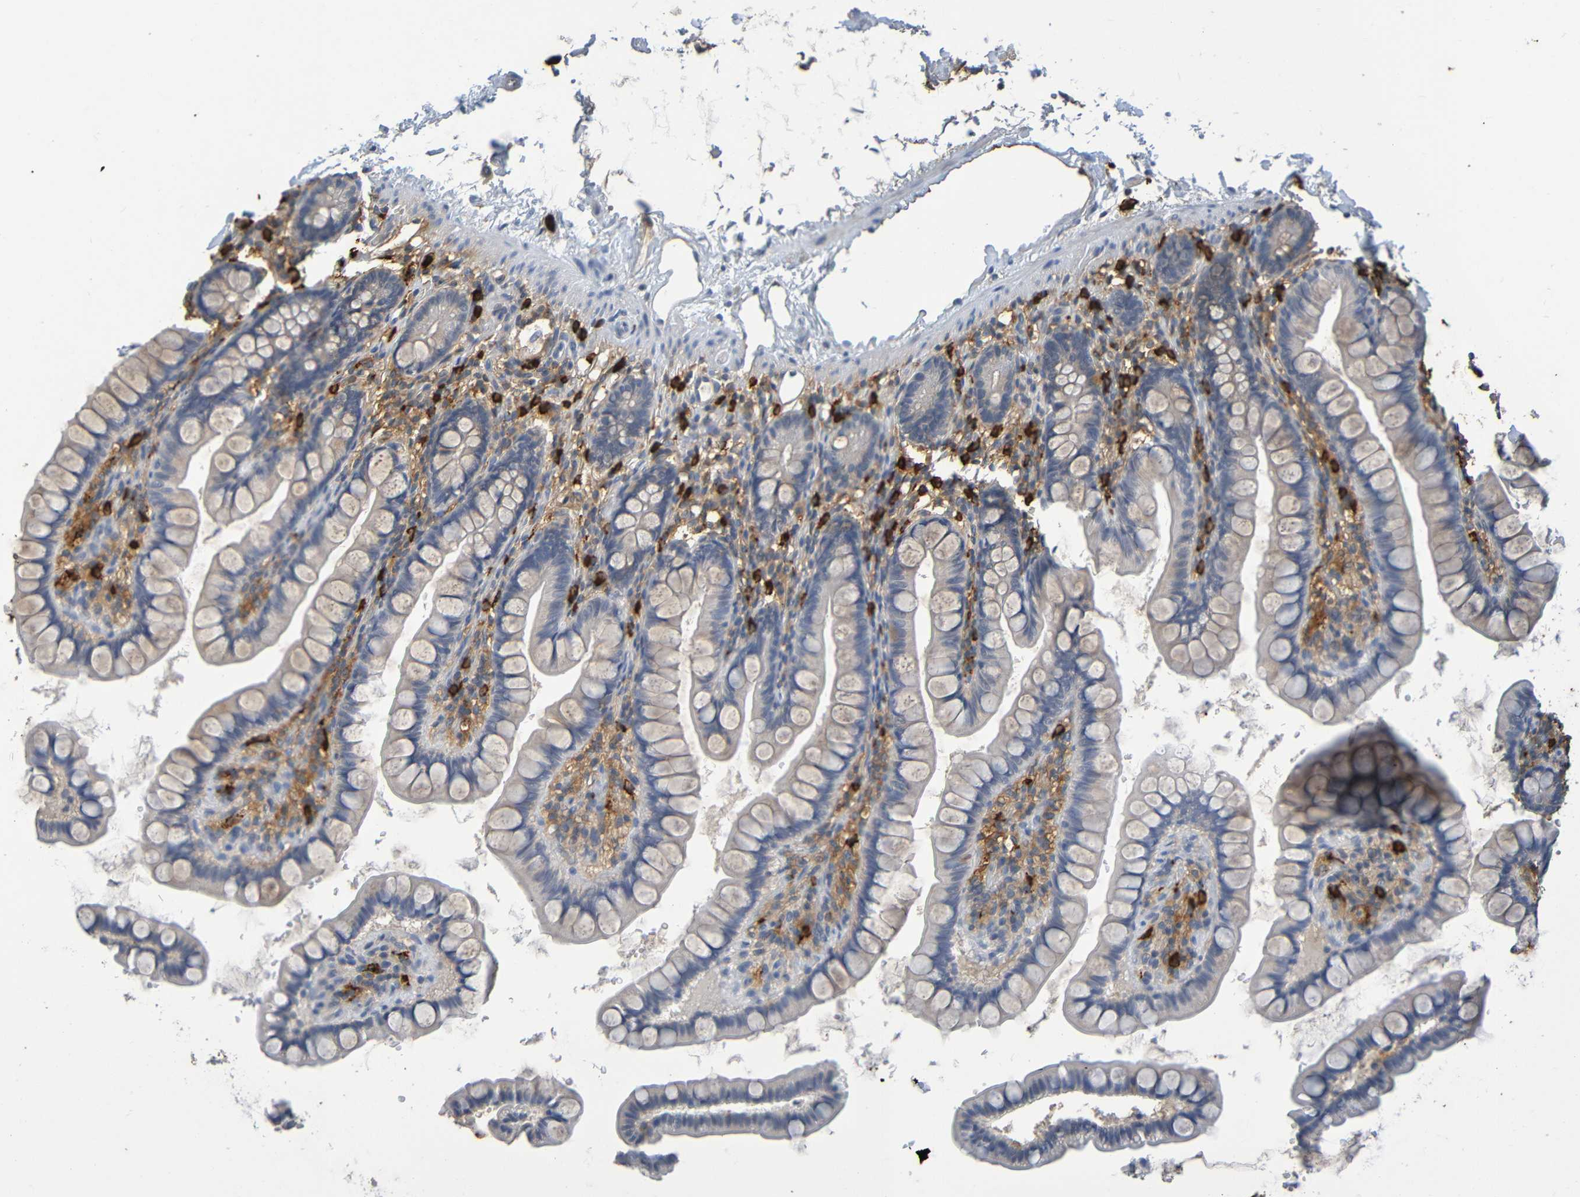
{"staining": {"intensity": "weak", "quantity": "25%-75%", "location": "cytoplasmic/membranous"}, "tissue": "small intestine", "cell_type": "Glandular cells", "image_type": "normal", "snomed": [{"axis": "morphology", "description": "Normal tissue, NOS"}, {"axis": "topography", "description": "Small intestine"}], "caption": "An image of human small intestine stained for a protein exhibits weak cytoplasmic/membranous brown staining in glandular cells. The staining is performed using DAB (3,3'-diaminobenzidine) brown chromogen to label protein expression. The nuclei are counter-stained blue using hematoxylin.", "gene": "C3AR1", "patient": {"sex": "female", "age": 84}}